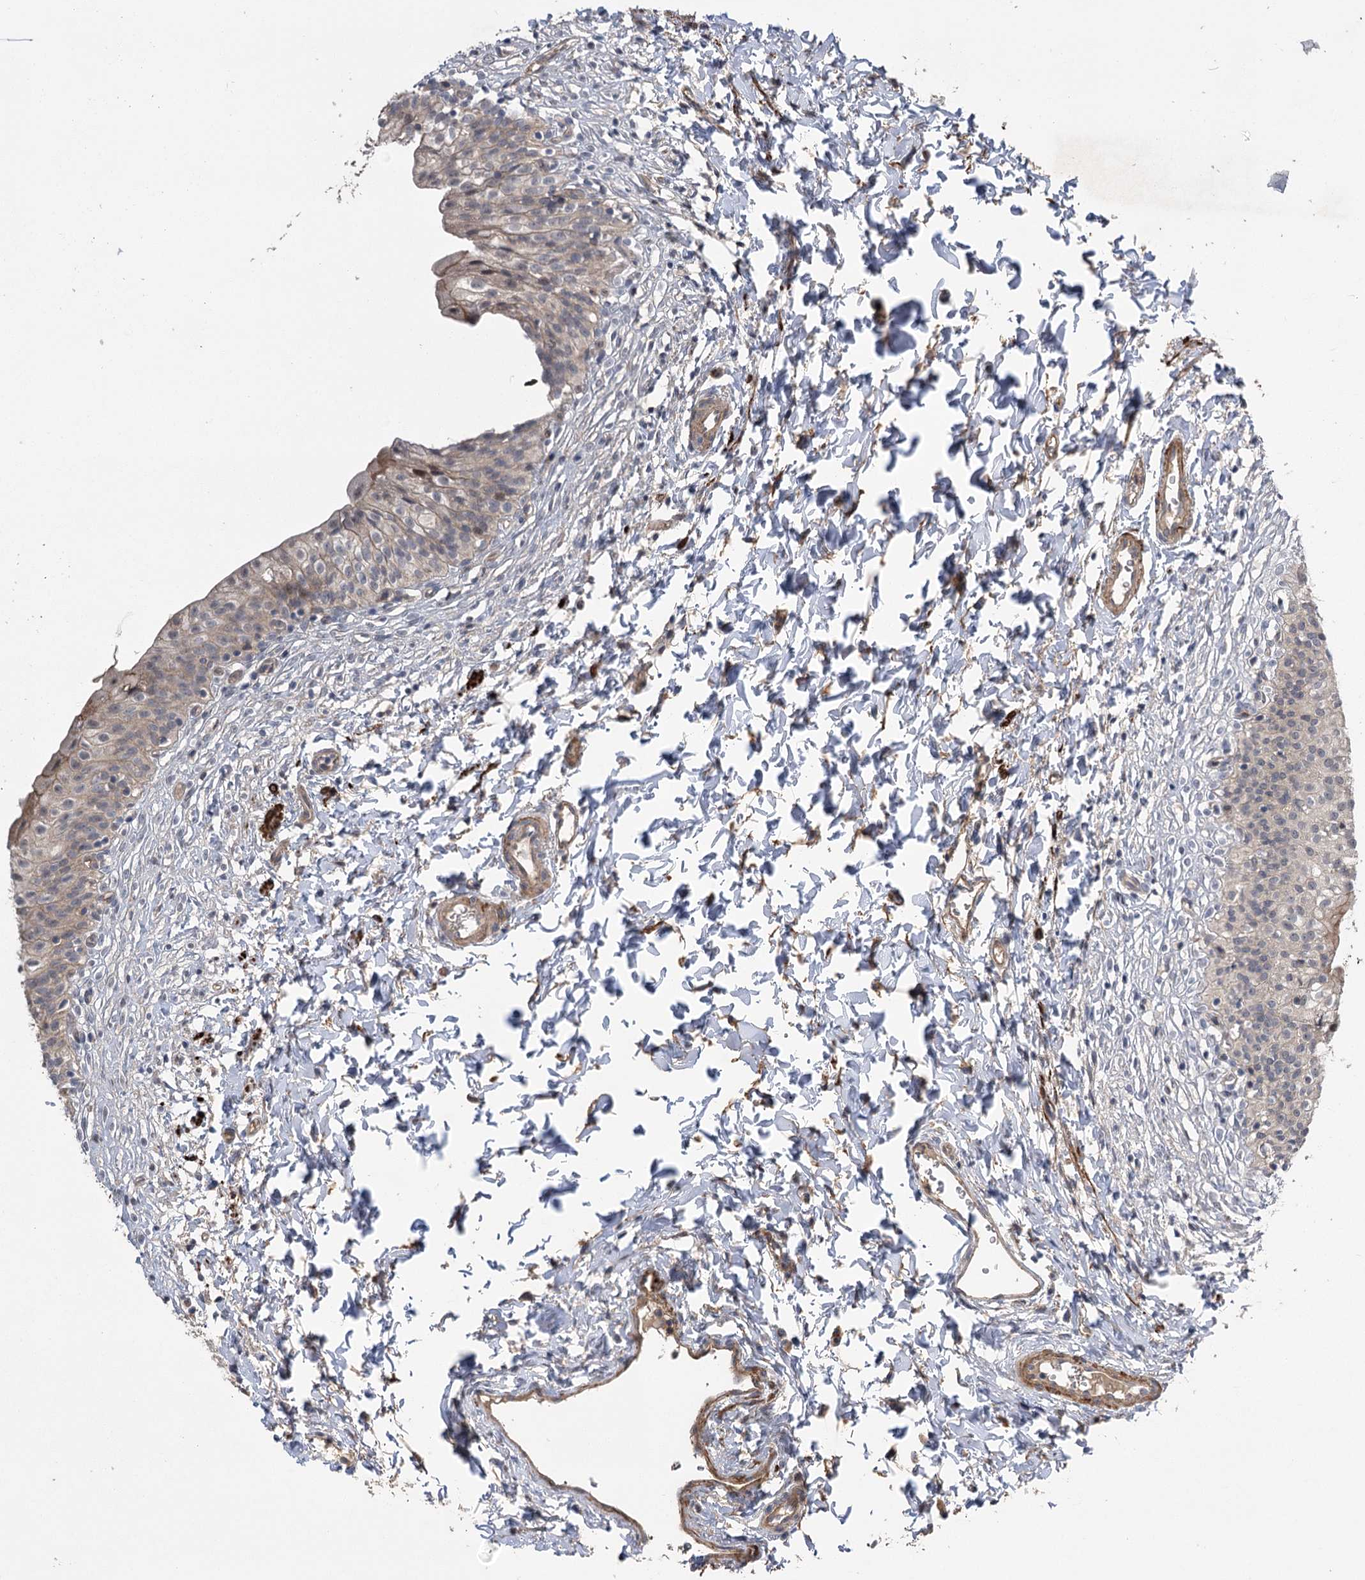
{"staining": {"intensity": "moderate", "quantity": "25%-75%", "location": "cytoplasmic/membranous"}, "tissue": "urinary bladder", "cell_type": "Urothelial cells", "image_type": "normal", "snomed": [{"axis": "morphology", "description": "Normal tissue, NOS"}, {"axis": "topography", "description": "Urinary bladder"}], "caption": "A high-resolution micrograph shows immunohistochemistry (IHC) staining of normal urinary bladder, which reveals moderate cytoplasmic/membranous expression in about 25%-75% of urothelial cells. The staining was performed using DAB to visualize the protein expression in brown, while the nuclei were stained in blue with hematoxylin (Magnification: 20x).", "gene": "KCNN2", "patient": {"sex": "male", "age": 55}}